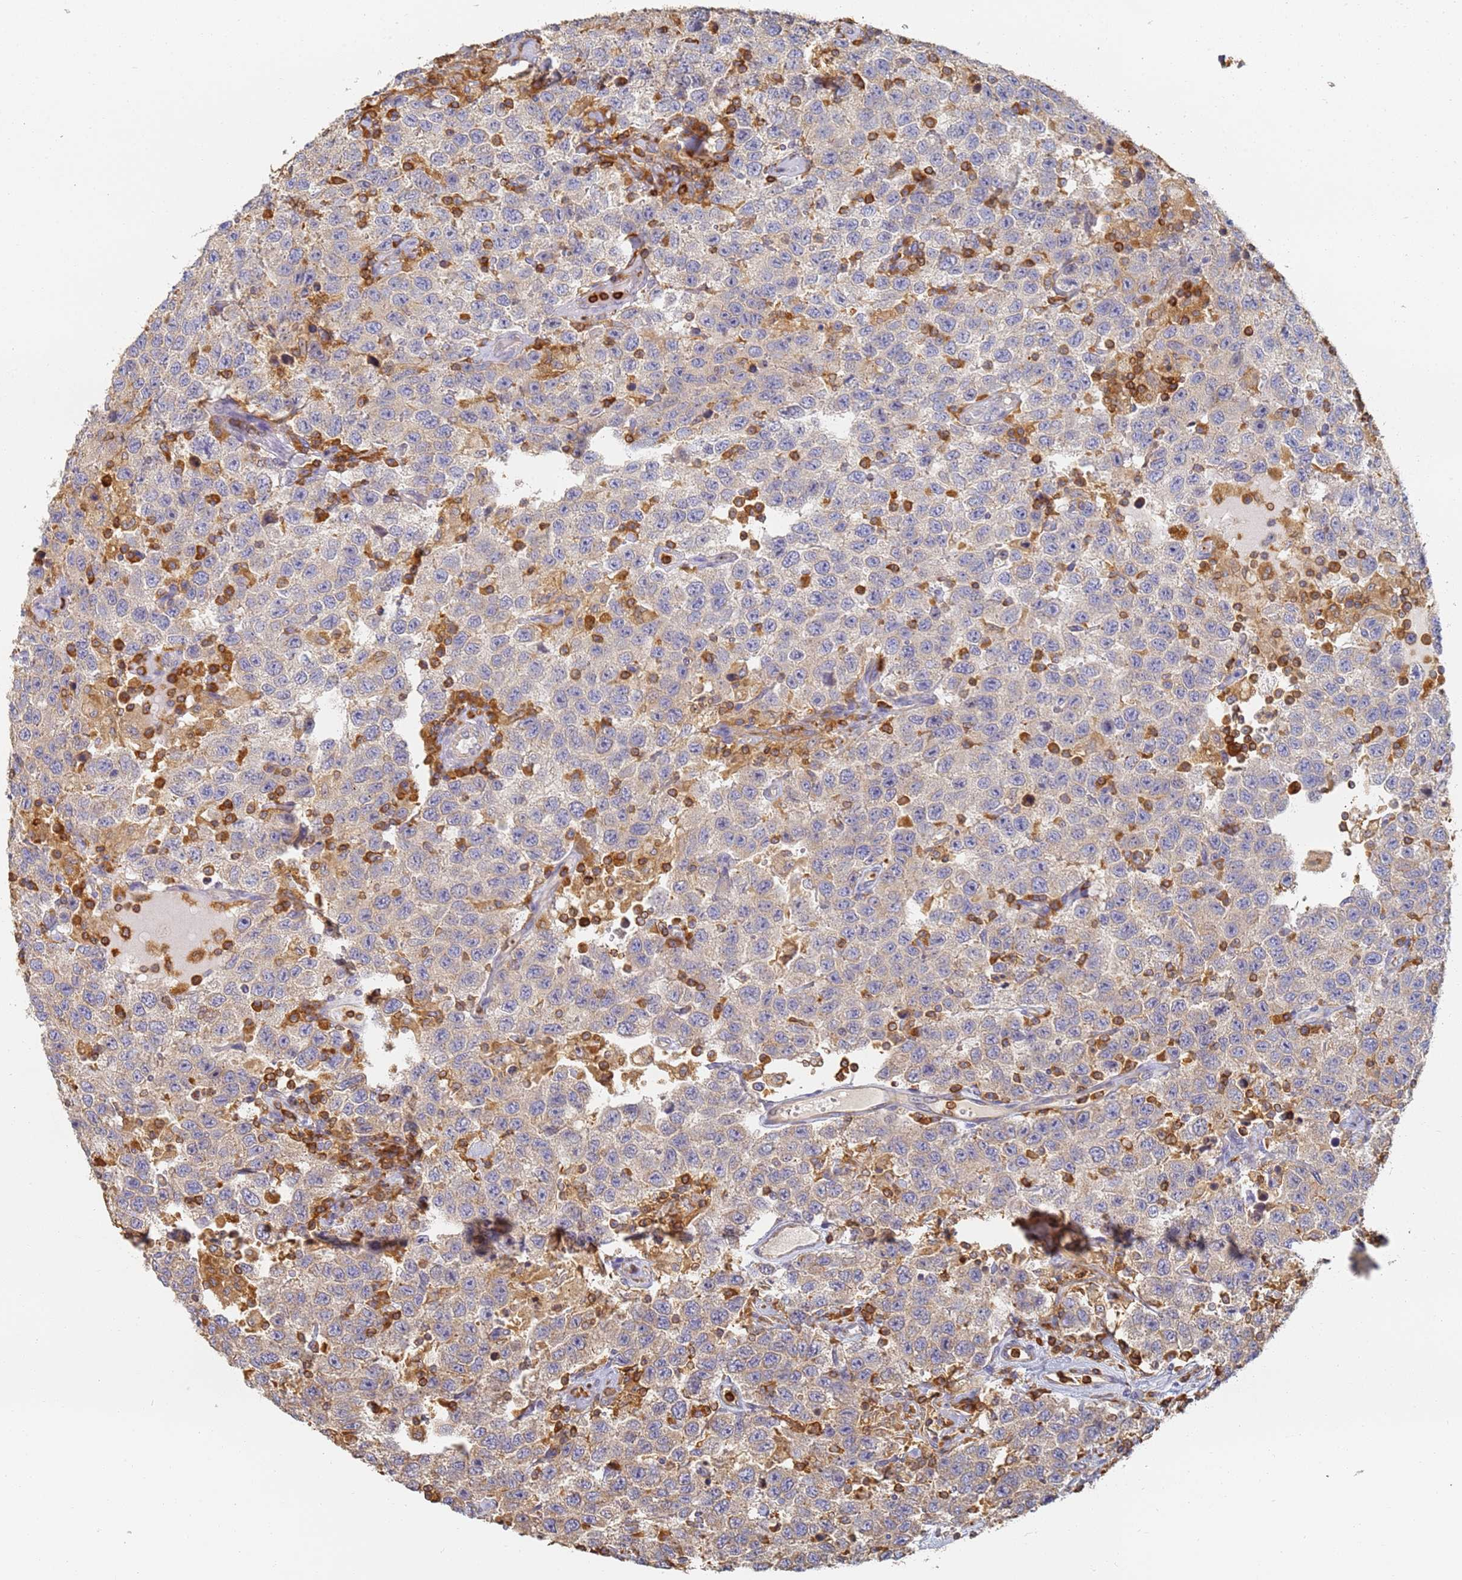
{"staining": {"intensity": "negative", "quantity": "none", "location": "none"}, "tissue": "testis cancer", "cell_type": "Tumor cells", "image_type": "cancer", "snomed": [{"axis": "morphology", "description": "Seminoma, NOS"}, {"axis": "topography", "description": "Testis"}], "caption": "Immunohistochemistry micrograph of testis cancer (seminoma) stained for a protein (brown), which displays no staining in tumor cells. (Stains: DAB (3,3'-diaminobenzidine) immunohistochemistry (IHC) with hematoxylin counter stain, Microscopy: brightfield microscopy at high magnification).", "gene": "BIN2", "patient": {"sex": "male", "age": 41}}